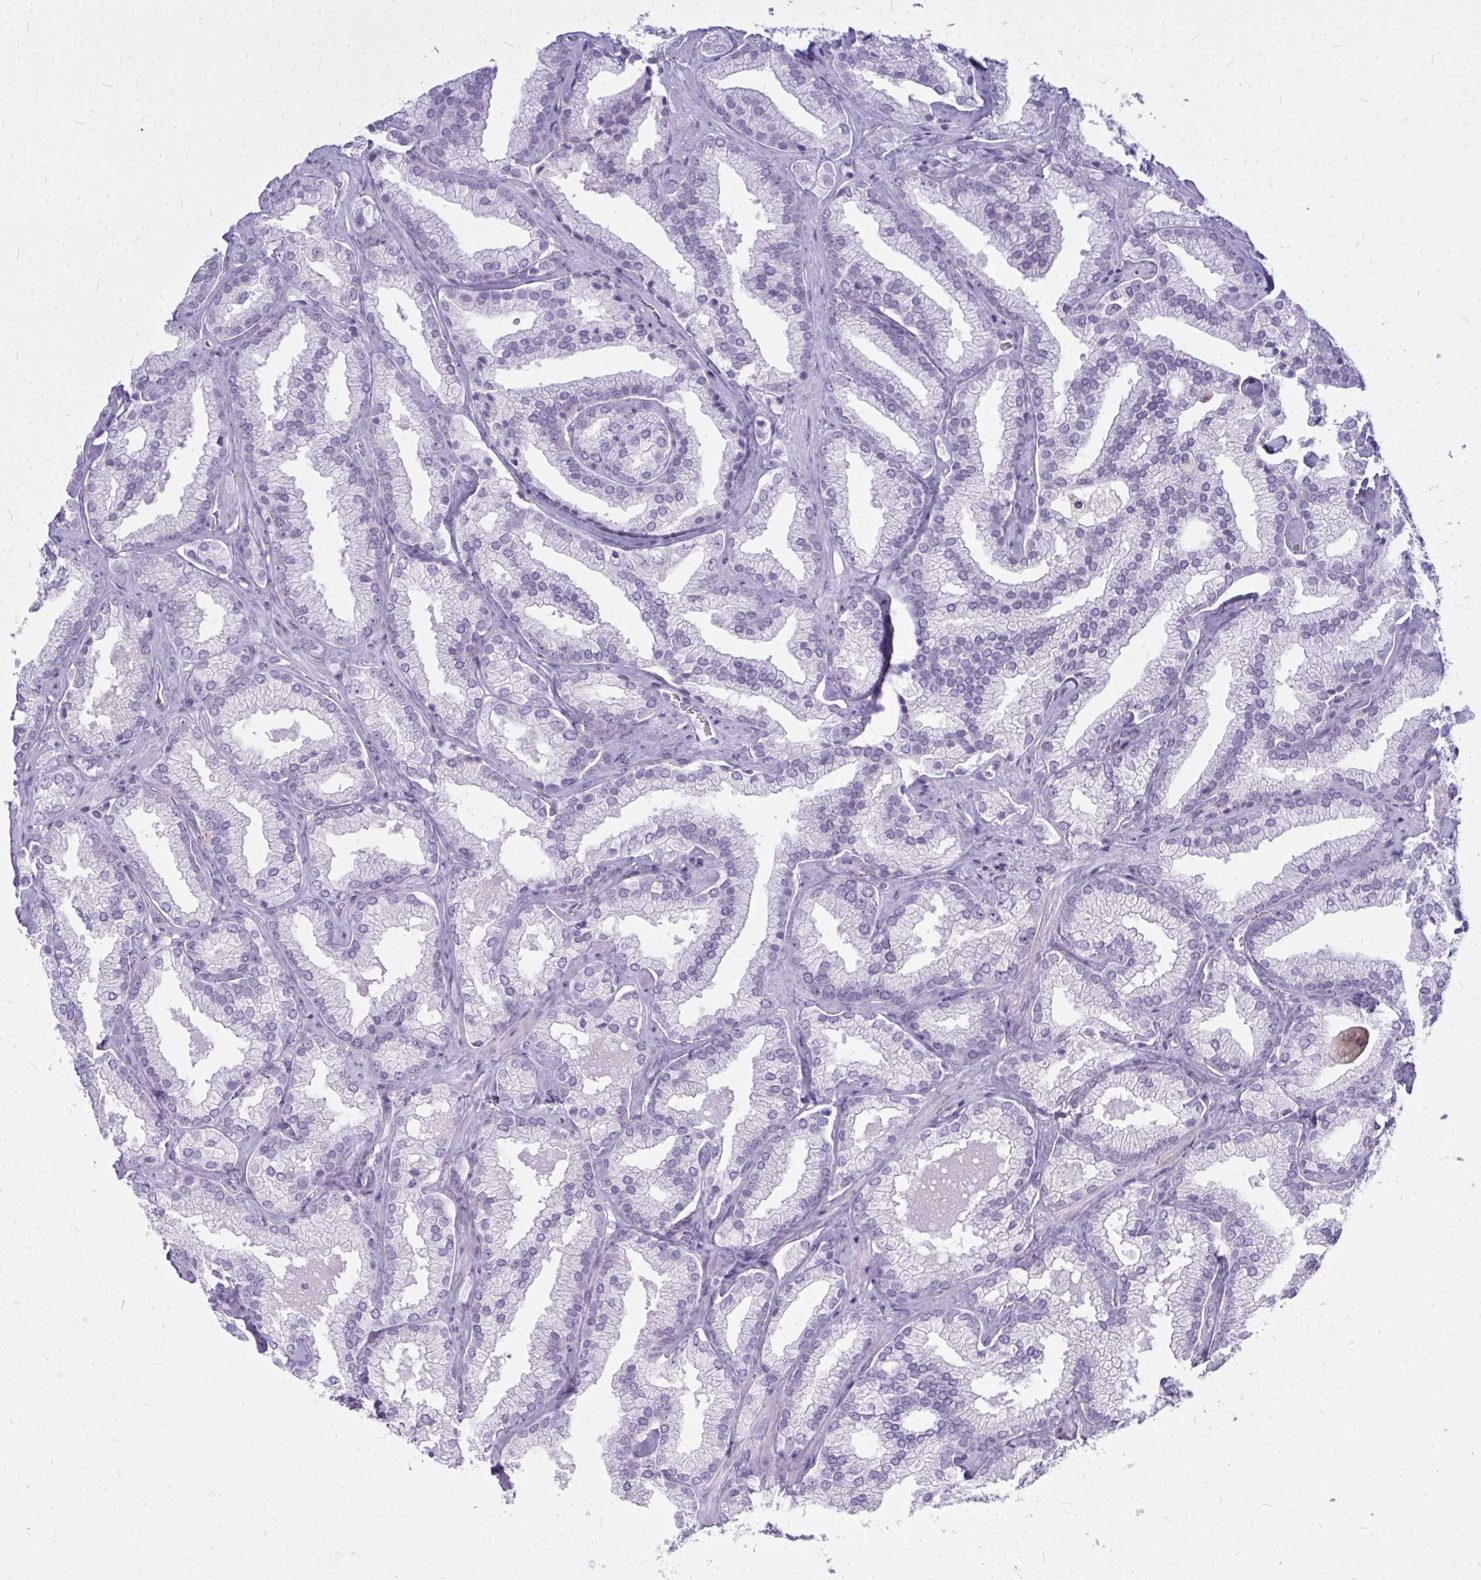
{"staining": {"intensity": "negative", "quantity": "none", "location": "none"}, "tissue": "prostate cancer", "cell_type": "Tumor cells", "image_type": "cancer", "snomed": [{"axis": "morphology", "description": "Adenocarcinoma, High grade"}, {"axis": "topography", "description": "Prostate"}], "caption": "Prostate adenocarcinoma (high-grade) was stained to show a protein in brown. There is no significant expression in tumor cells.", "gene": "ZSCAN25", "patient": {"sex": "male", "age": 68}}